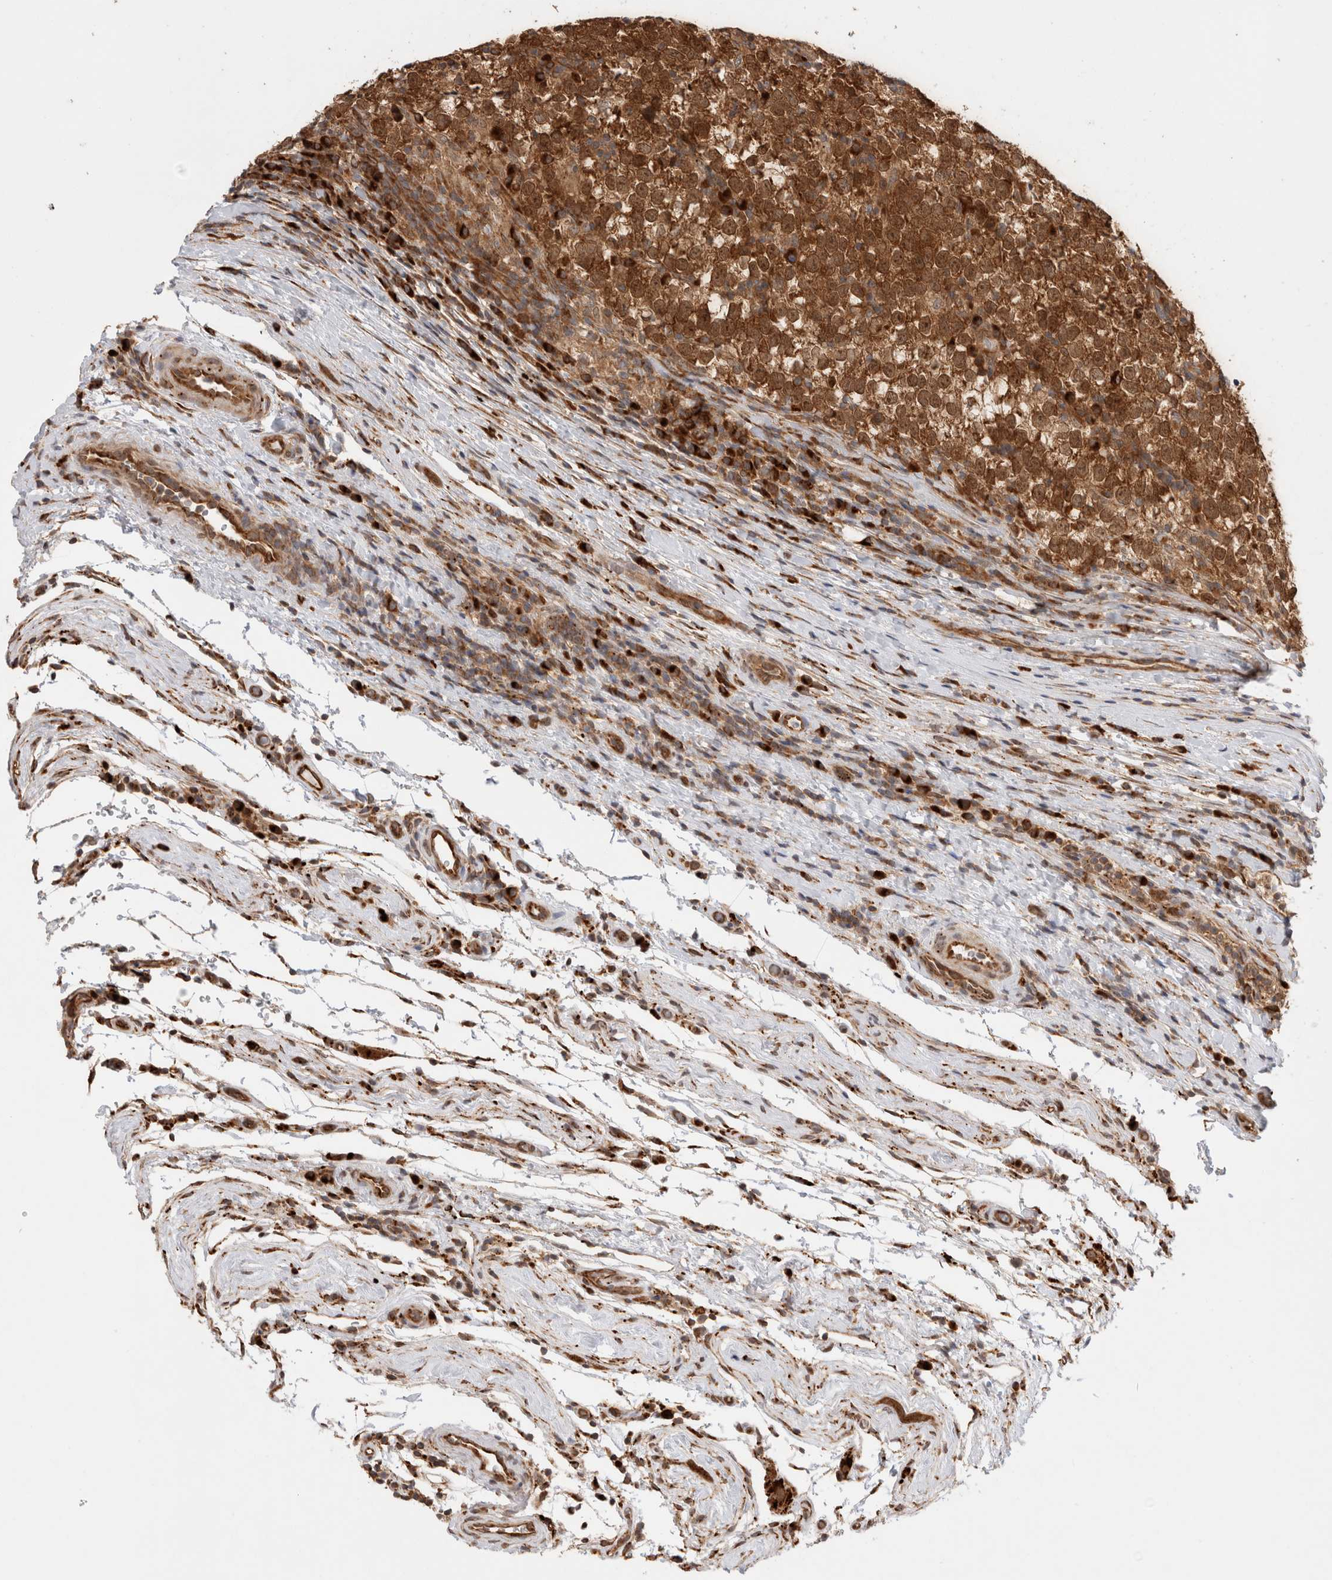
{"staining": {"intensity": "moderate", "quantity": ">75%", "location": "cytoplasmic/membranous,nuclear"}, "tissue": "testis cancer", "cell_type": "Tumor cells", "image_type": "cancer", "snomed": [{"axis": "morphology", "description": "Normal tissue, NOS"}, {"axis": "morphology", "description": "Seminoma, NOS"}, {"axis": "topography", "description": "Testis"}], "caption": "A brown stain highlights moderate cytoplasmic/membranous and nuclear positivity of a protein in seminoma (testis) tumor cells.", "gene": "ACTL9", "patient": {"sex": "male", "age": 43}}